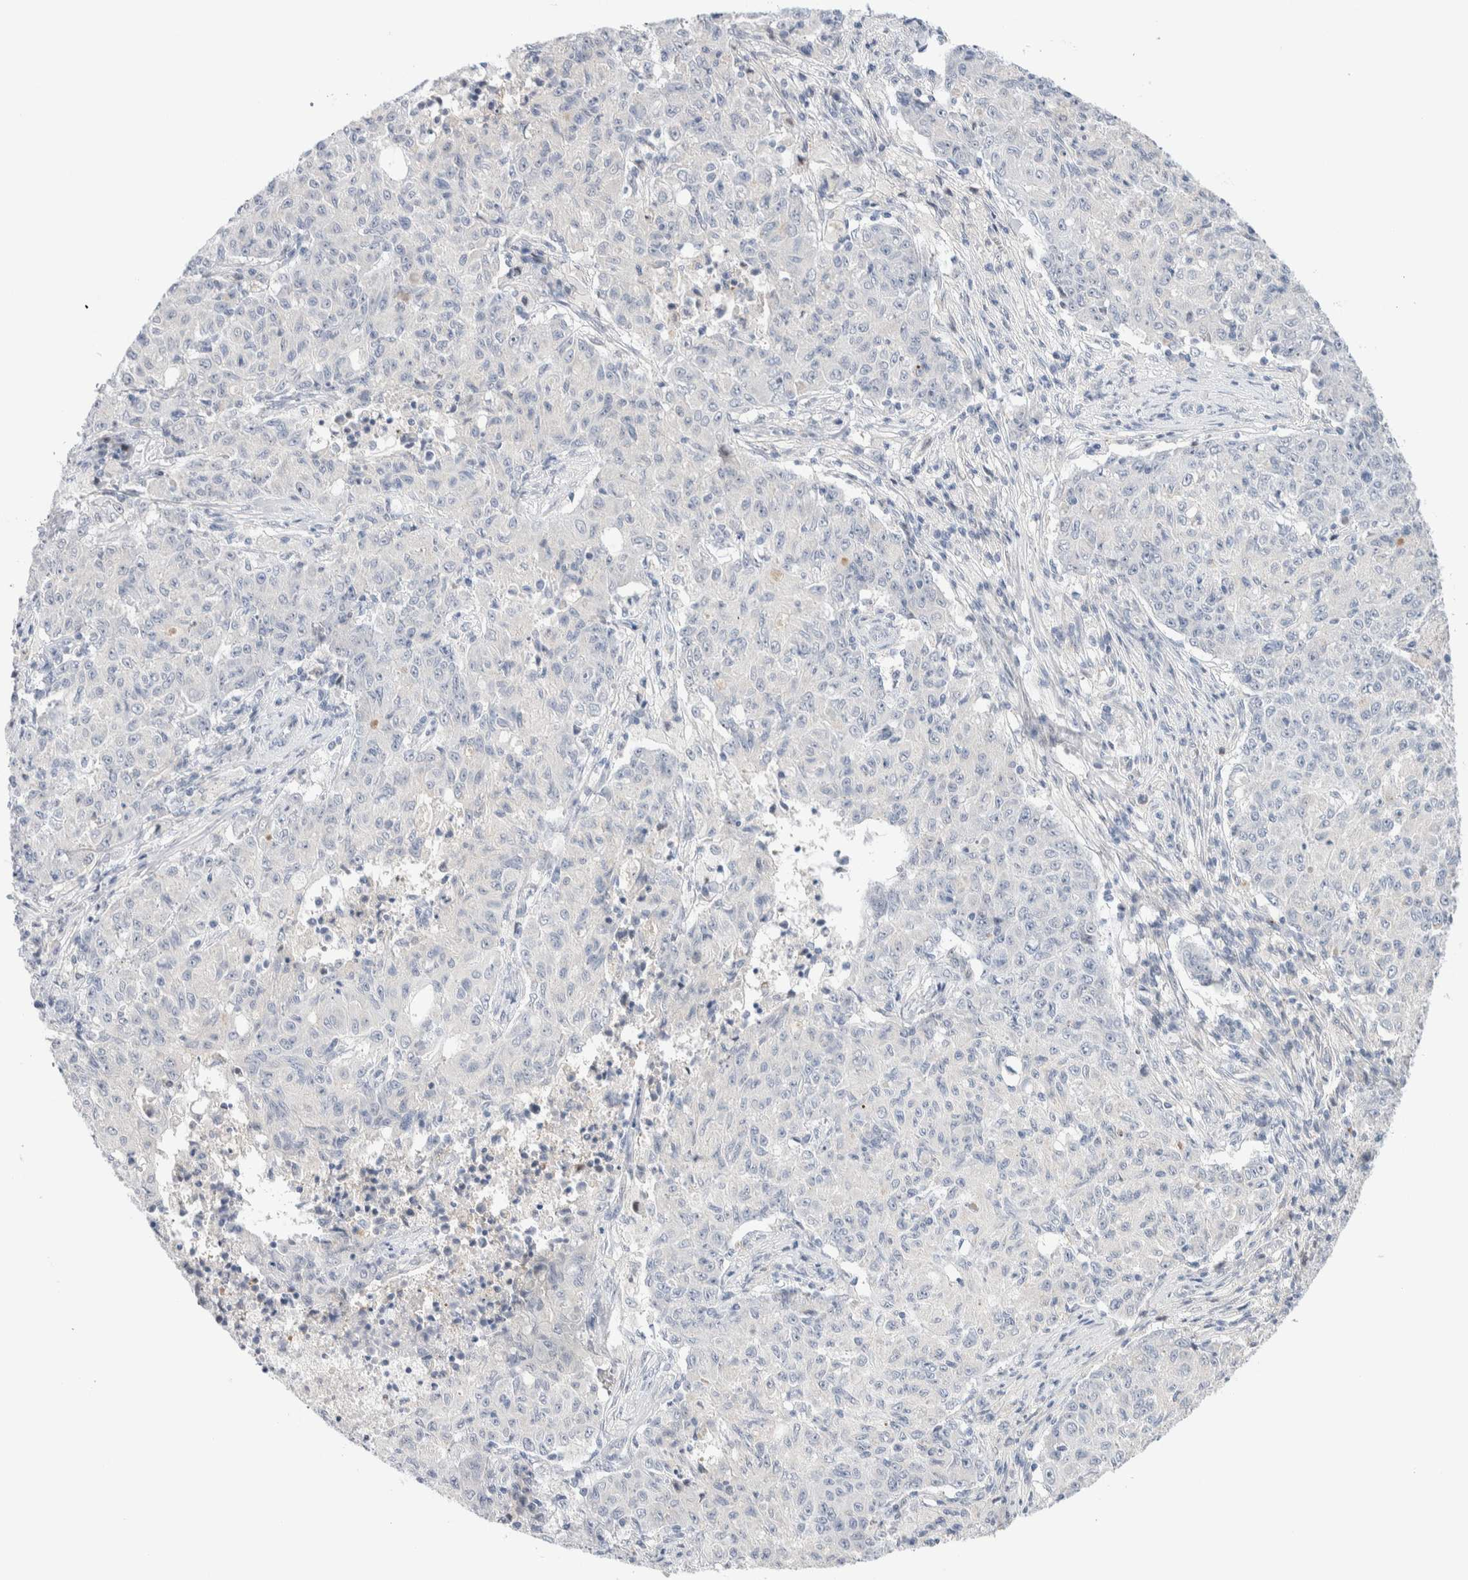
{"staining": {"intensity": "negative", "quantity": "none", "location": "none"}, "tissue": "ovarian cancer", "cell_type": "Tumor cells", "image_type": "cancer", "snomed": [{"axis": "morphology", "description": "Carcinoma, endometroid"}, {"axis": "topography", "description": "Ovary"}], "caption": "There is no significant staining in tumor cells of ovarian endometroid carcinoma. The staining is performed using DAB brown chromogen with nuclei counter-stained in using hematoxylin.", "gene": "DNAJB6", "patient": {"sex": "female", "age": 42}}